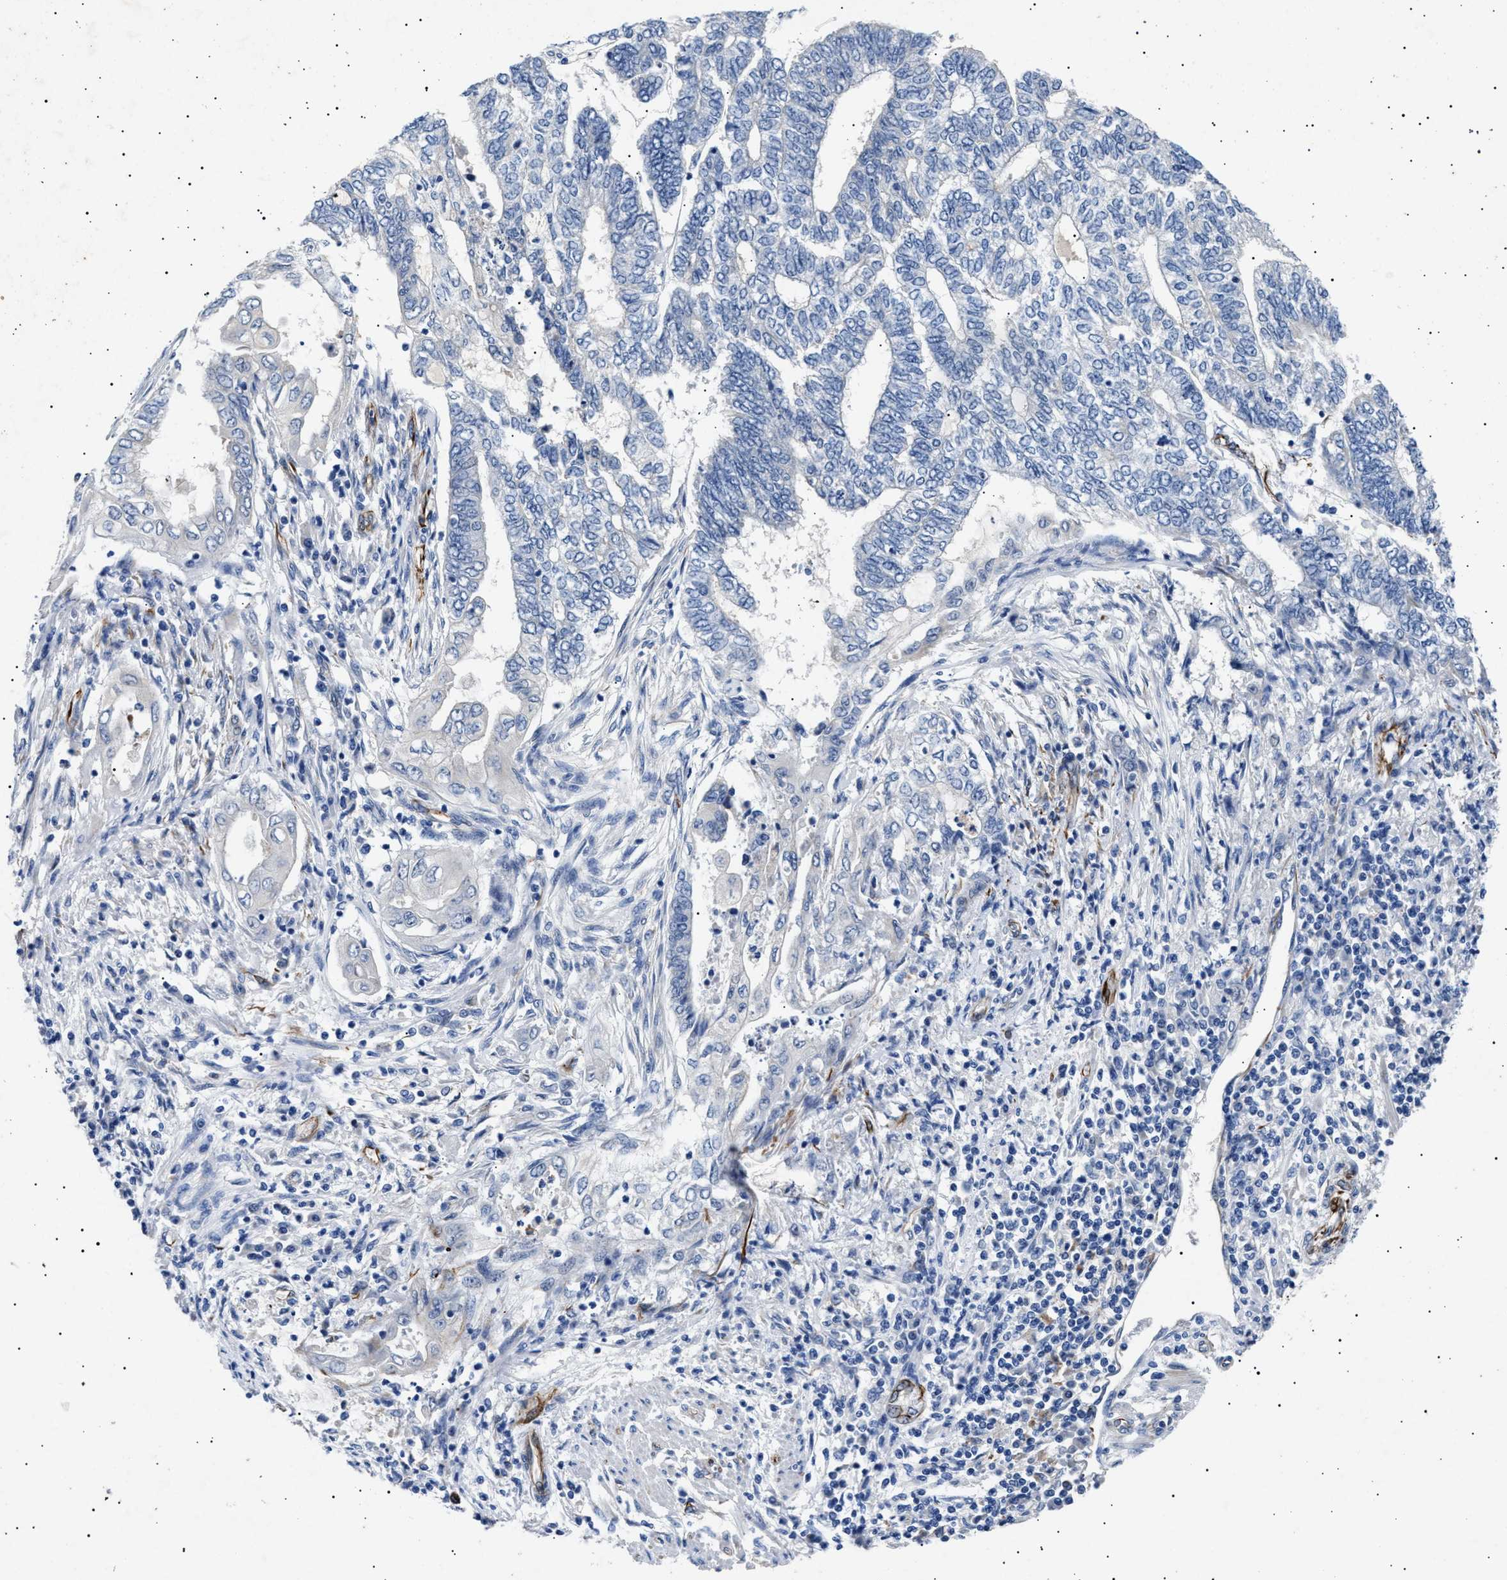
{"staining": {"intensity": "negative", "quantity": "none", "location": "none"}, "tissue": "endometrial cancer", "cell_type": "Tumor cells", "image_type": "cancer", "snomed": [{"axis": "morphology", "description": "Adenocarcinoma, NOS"}, {"axis": "topography", "description": "Uterus"}, {"axis": "topography", "description": "Endometrium"}], "caption": "DAB (3,3'-diaminobenzidine) immunohistochemical staining of endometrial adenocarcinoma demonstrates no significant positivity in tumor cells. (Stains: DAB (3,3'-diaminobenzidine) IHC with hematoxylin counter stain, Microscopy: brightfield microscopy at high magnification).", "gene": "OLFML2A", "patient": {"sex": "female", "age": 70}}